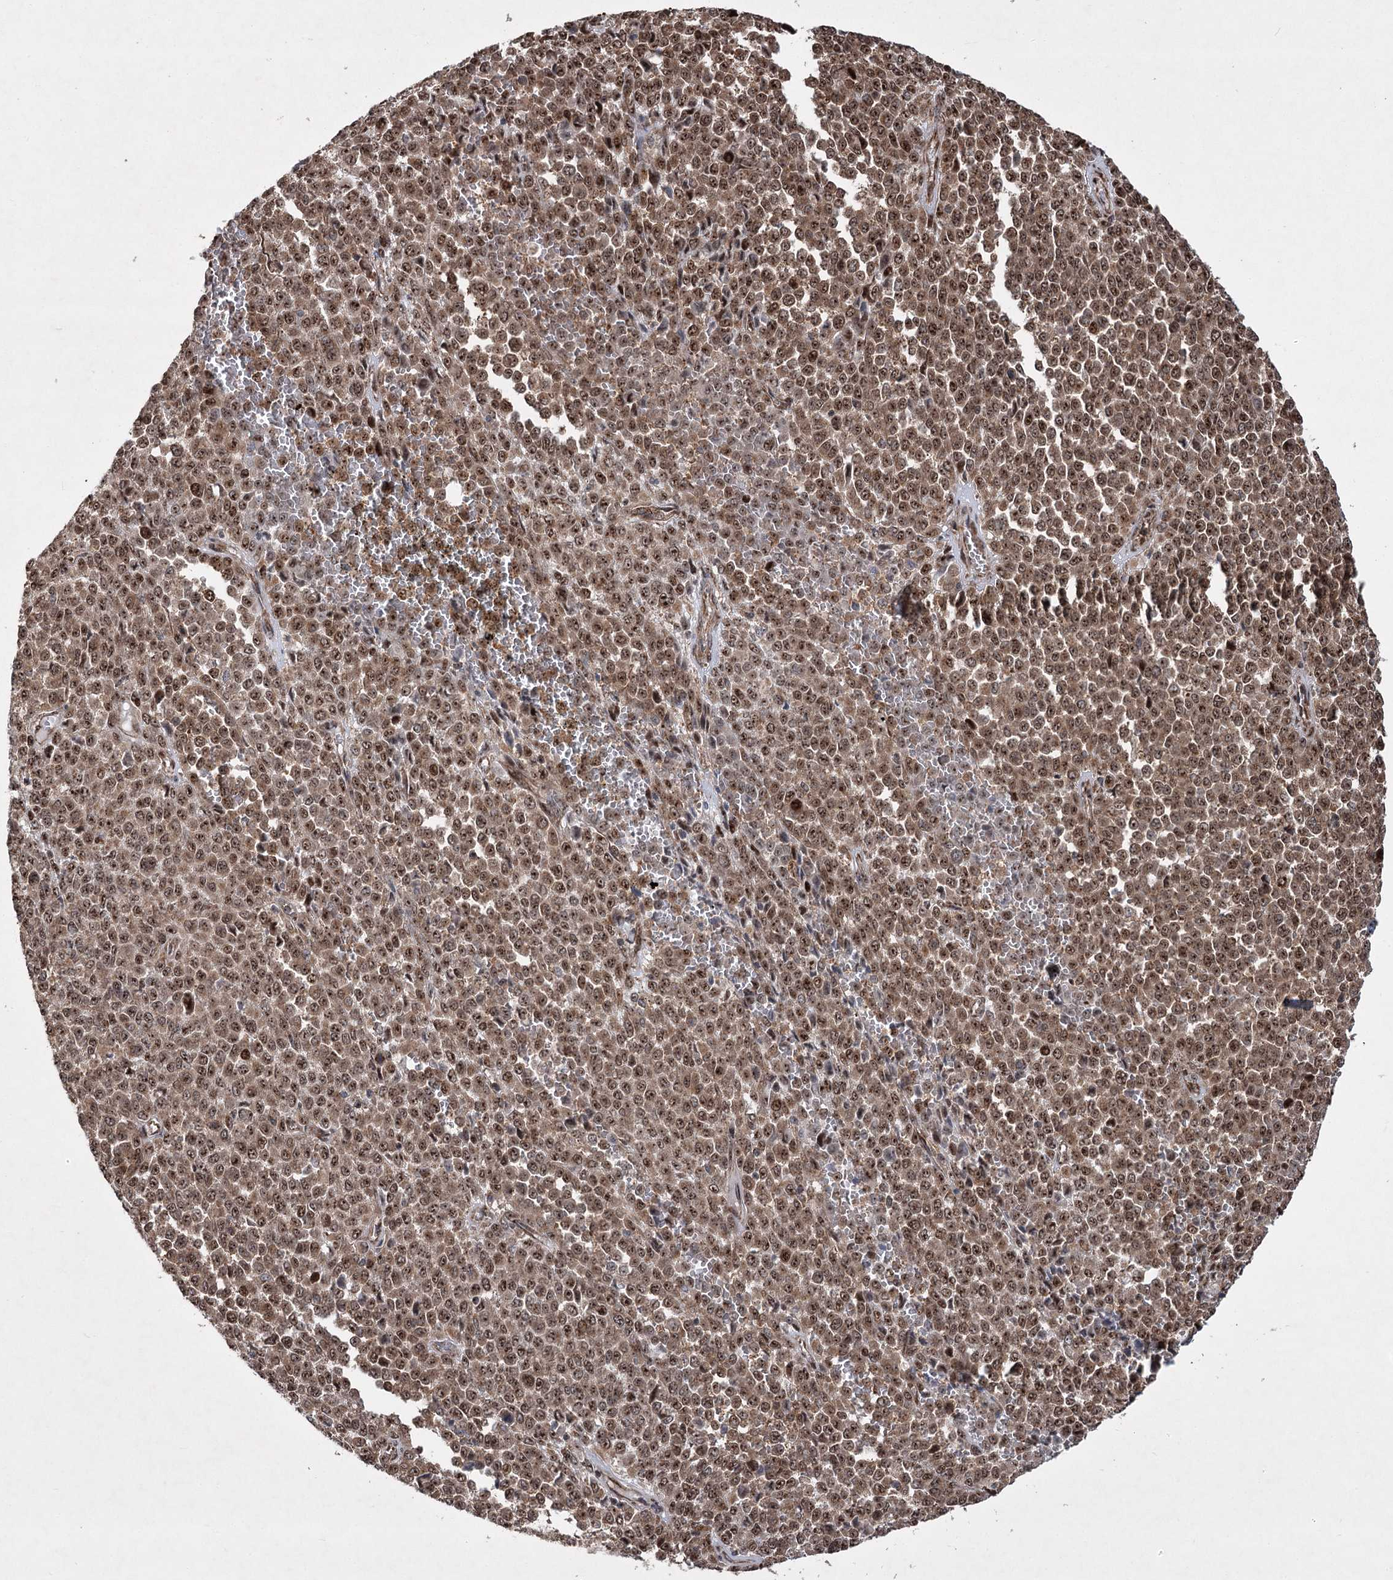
{"staining": {"intensity": "moderate", "quantity": ">75%", "location": "cytoplasmic/membranous,nuclear"}, "tissue": "melanoma", "cell_type": "Tumor cells", "image_type": "cancer", "snomed": [{"axis": "morphology", "description": "Malignant melanoma, Metastatic site"}, {"axis": "topography", "description": "Pancreas"}], "caption": "A brown stain shows moderate cytoplasmic/membranous and nuclear positivity of a protein in human melanoma tumor cells. (brown staining indicates protein expression, while blue staining denotes nuclei).", "gene": "SERINC5", "patient": {"sex": "female", "age": 30}}